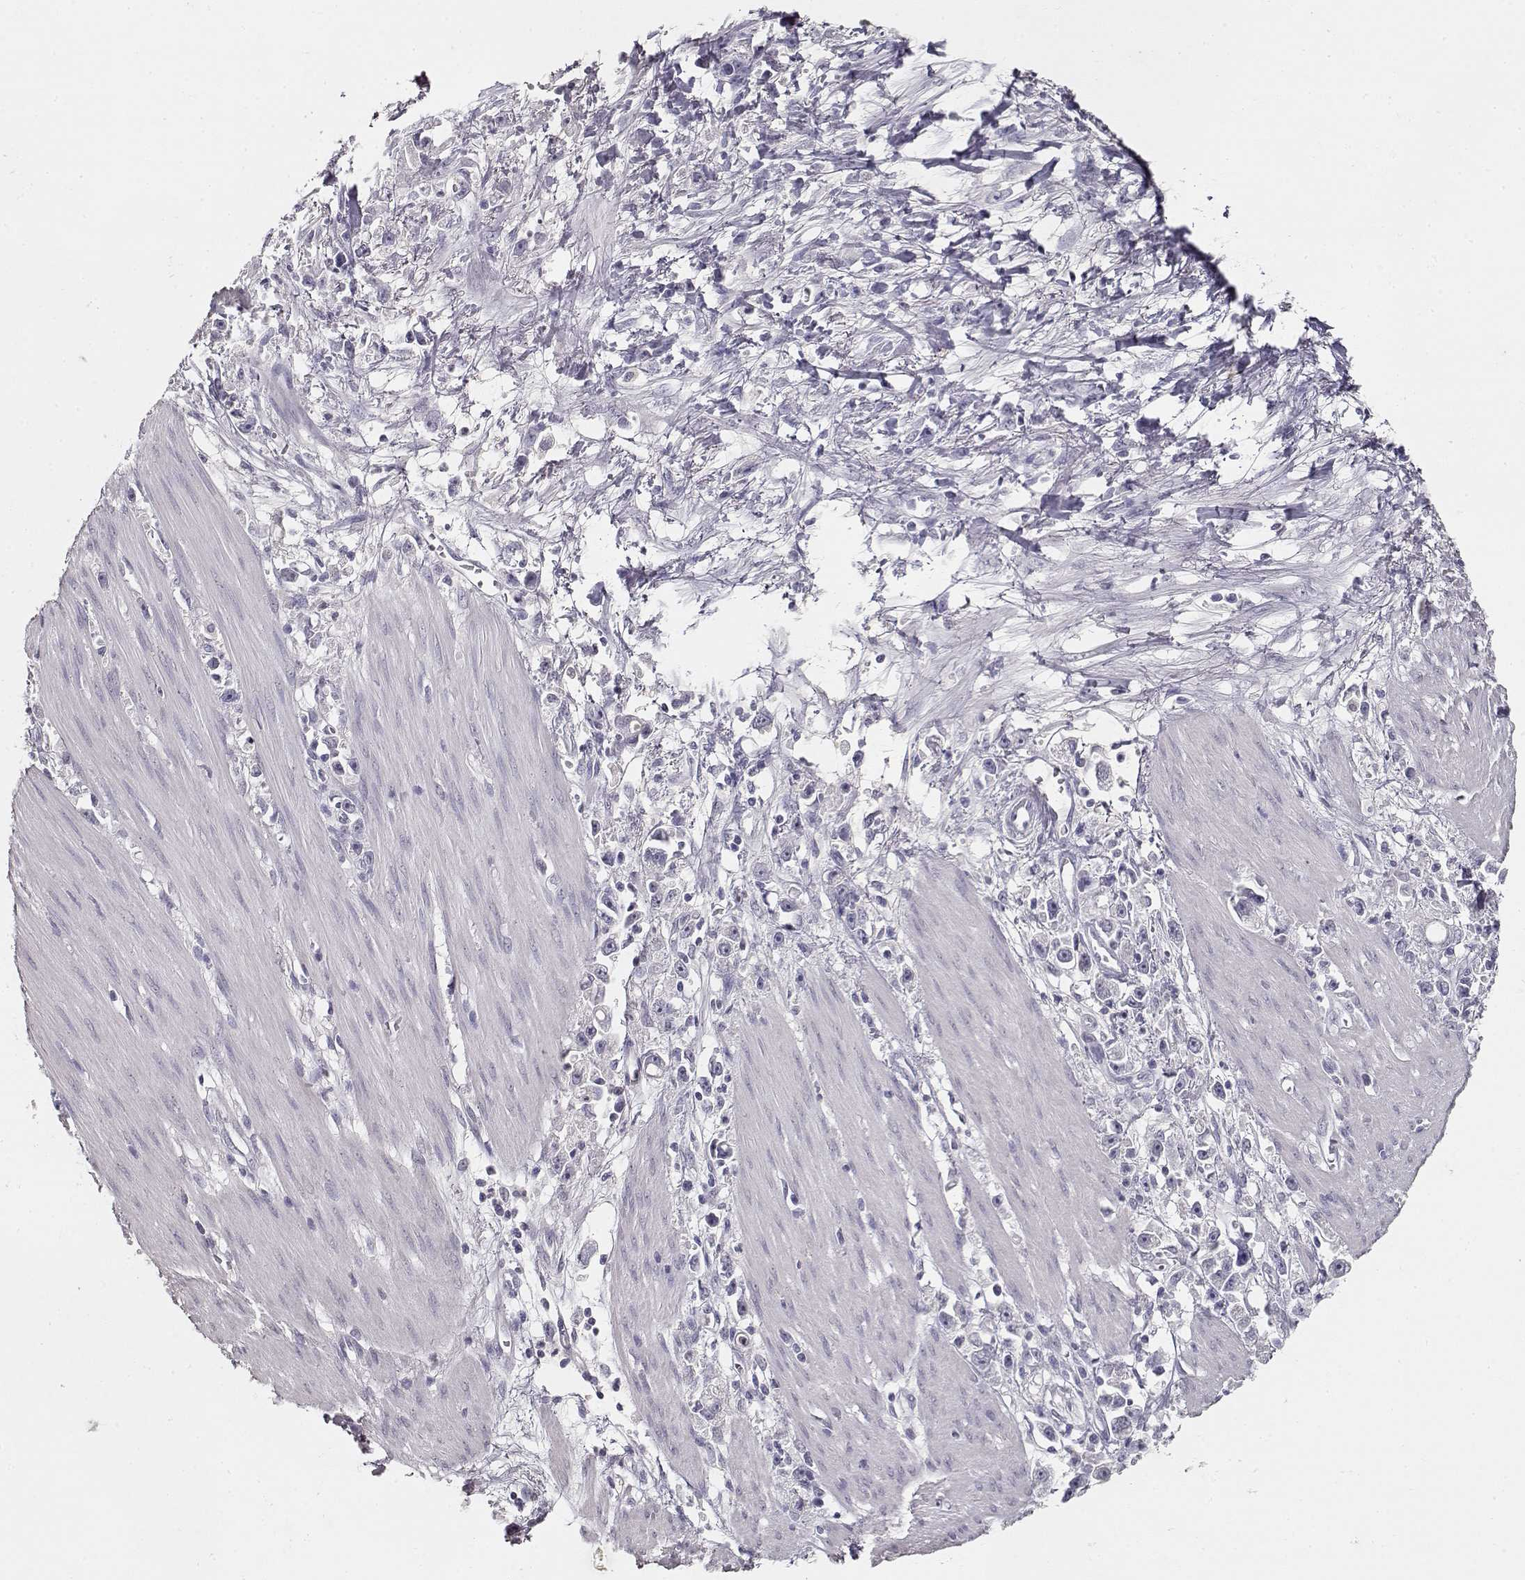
{"staining": {"intensity": "negative", "quantity": "none", "location": "none"}, "tissue": "stomach cancer", "cell_type": "Tumor cells", "image_type": "cancer", "snomed": [{"axis": "morphology", "description": "Adenocarcinoma, NOS"}, {"axis": "topography", "description": "Stomach"}], "caption": "Human stomach cancer (adenocarcinoma) stained for a protein using IHC reveals no expression in tumor cells.", "gene": "TPH2", "patient": {"sex": "female", "age": 59}}